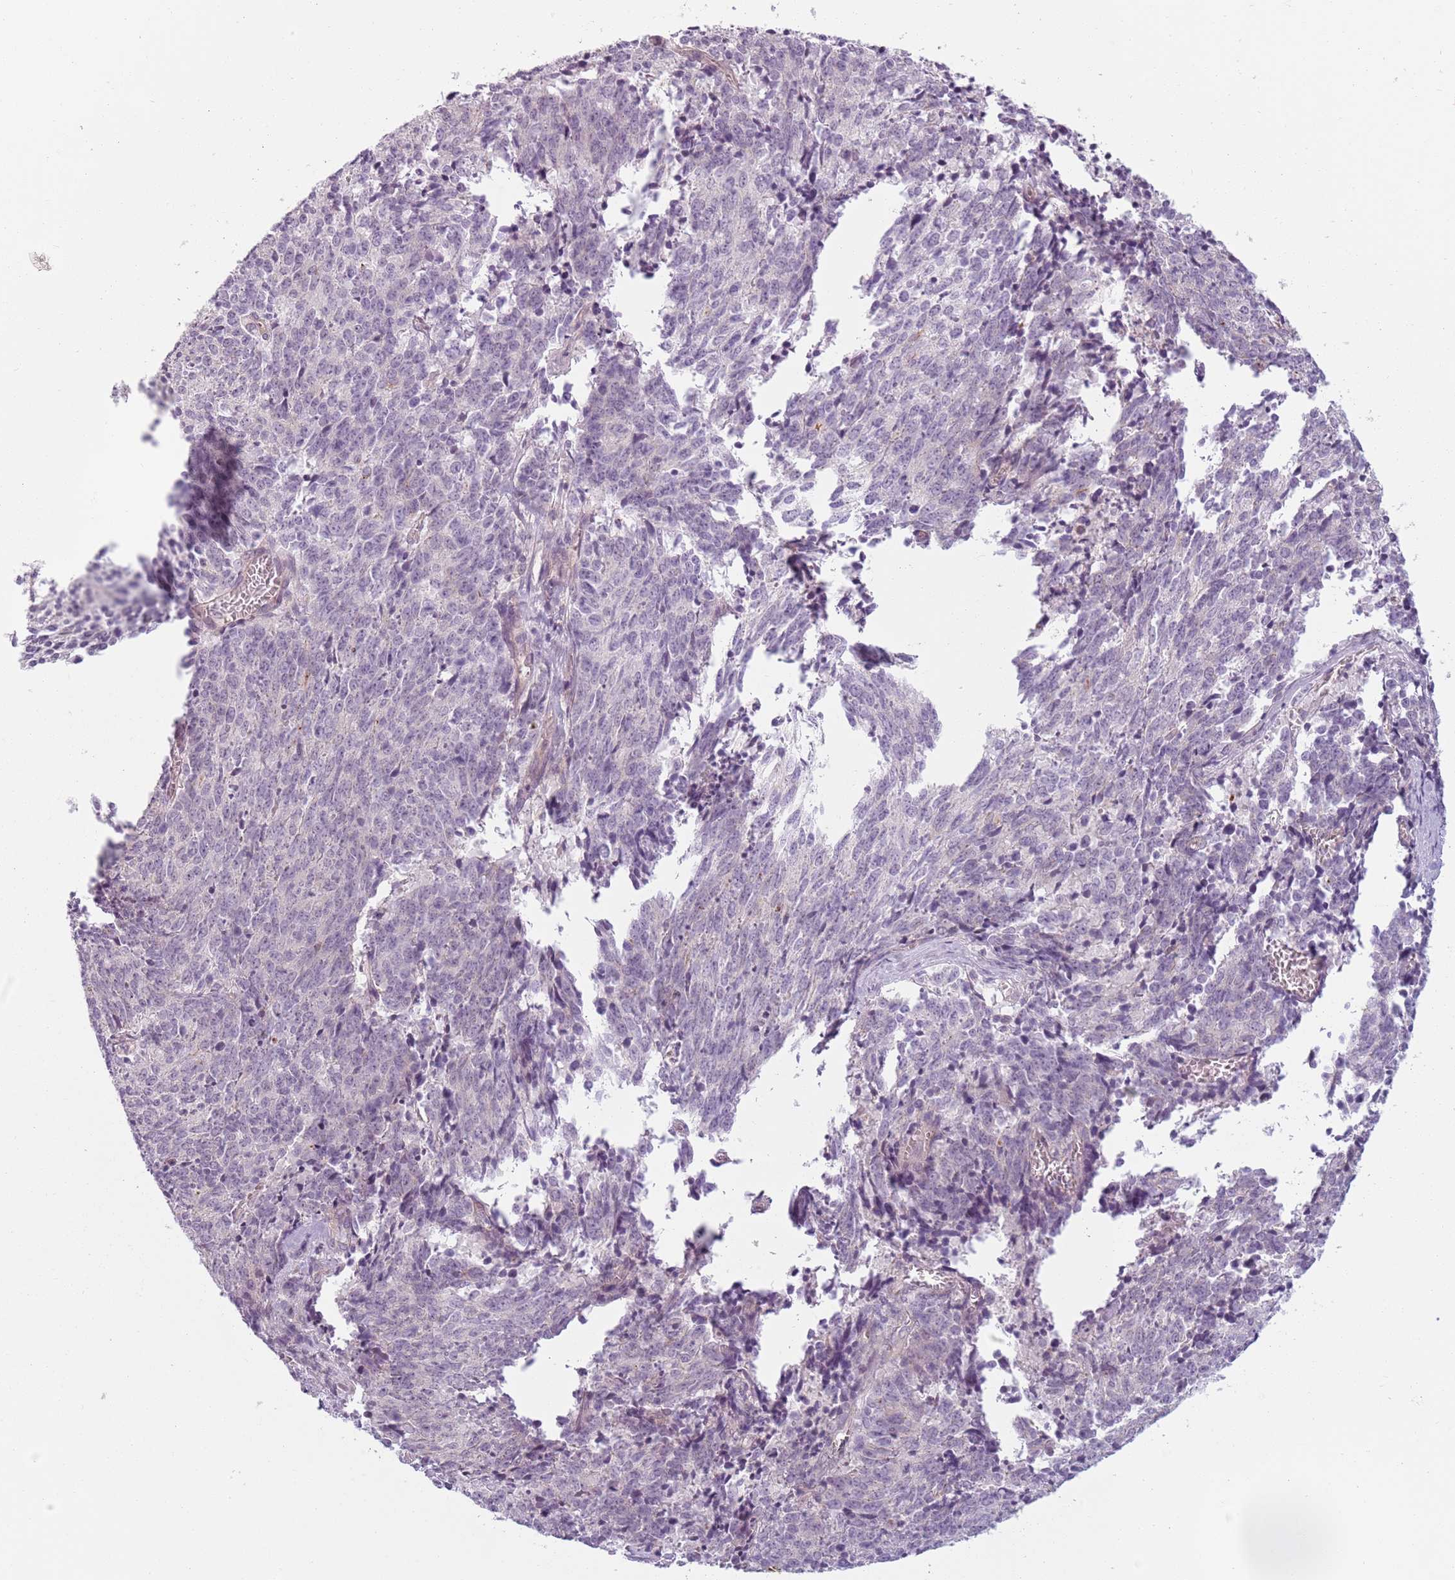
{"staining": {"intensity": "negative", "quantity": "none", "location": "none"}, "tissue": "cervical cancer", "cell_type": "Tumor cells", "image_type": "cancer", "snomed": [{"axis": "morphology", "description": "Squamous cell carcinoma, NOS"}, {"axis": "topography", "description": "Cervix"}], "caption": "Squamous cell carcinoma (cervical) was stained to show a protein in brown. There is no significant staining in tumor cells.", "gene": "TLCD2", "patient": {"sex": "female", "age": 29}}